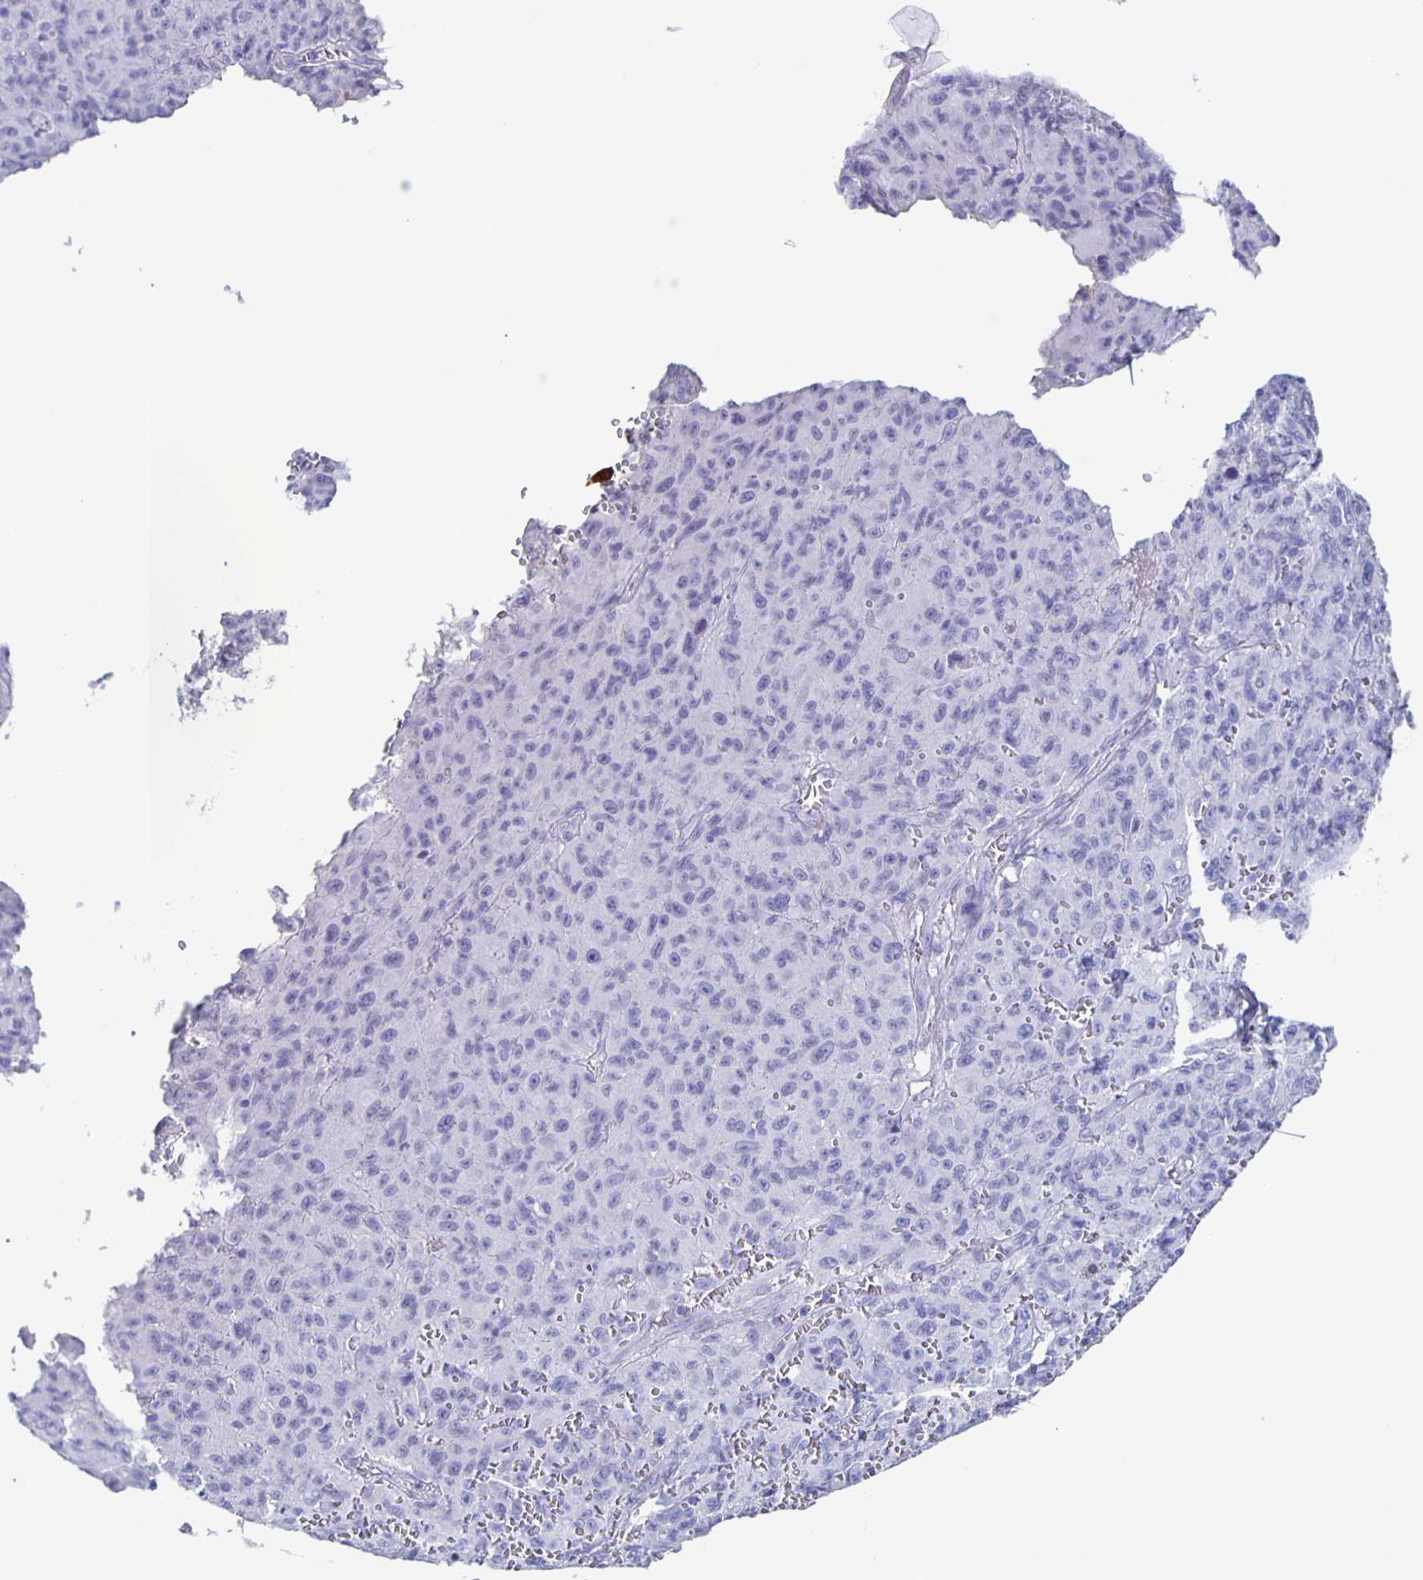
{"staining": {"intensity": "negative", "quantity": "none", "location": "none"}, "tissue": "melanoma", "cell_type": "Tumor cells", "image_type": "cancer", "snomed": [{"axis": "morphology", "description": "Malignant melanoma, NOS"}, {"axis": "topography", "description": "Skin"}], "caption": "DAB (3,3'-diaminobenzidine) immunohistochemical staining of malignant melanoma shows no significant staining in tumor cells.", "gene": "FGA", "patient": {"sex": "male", "age": 46}}